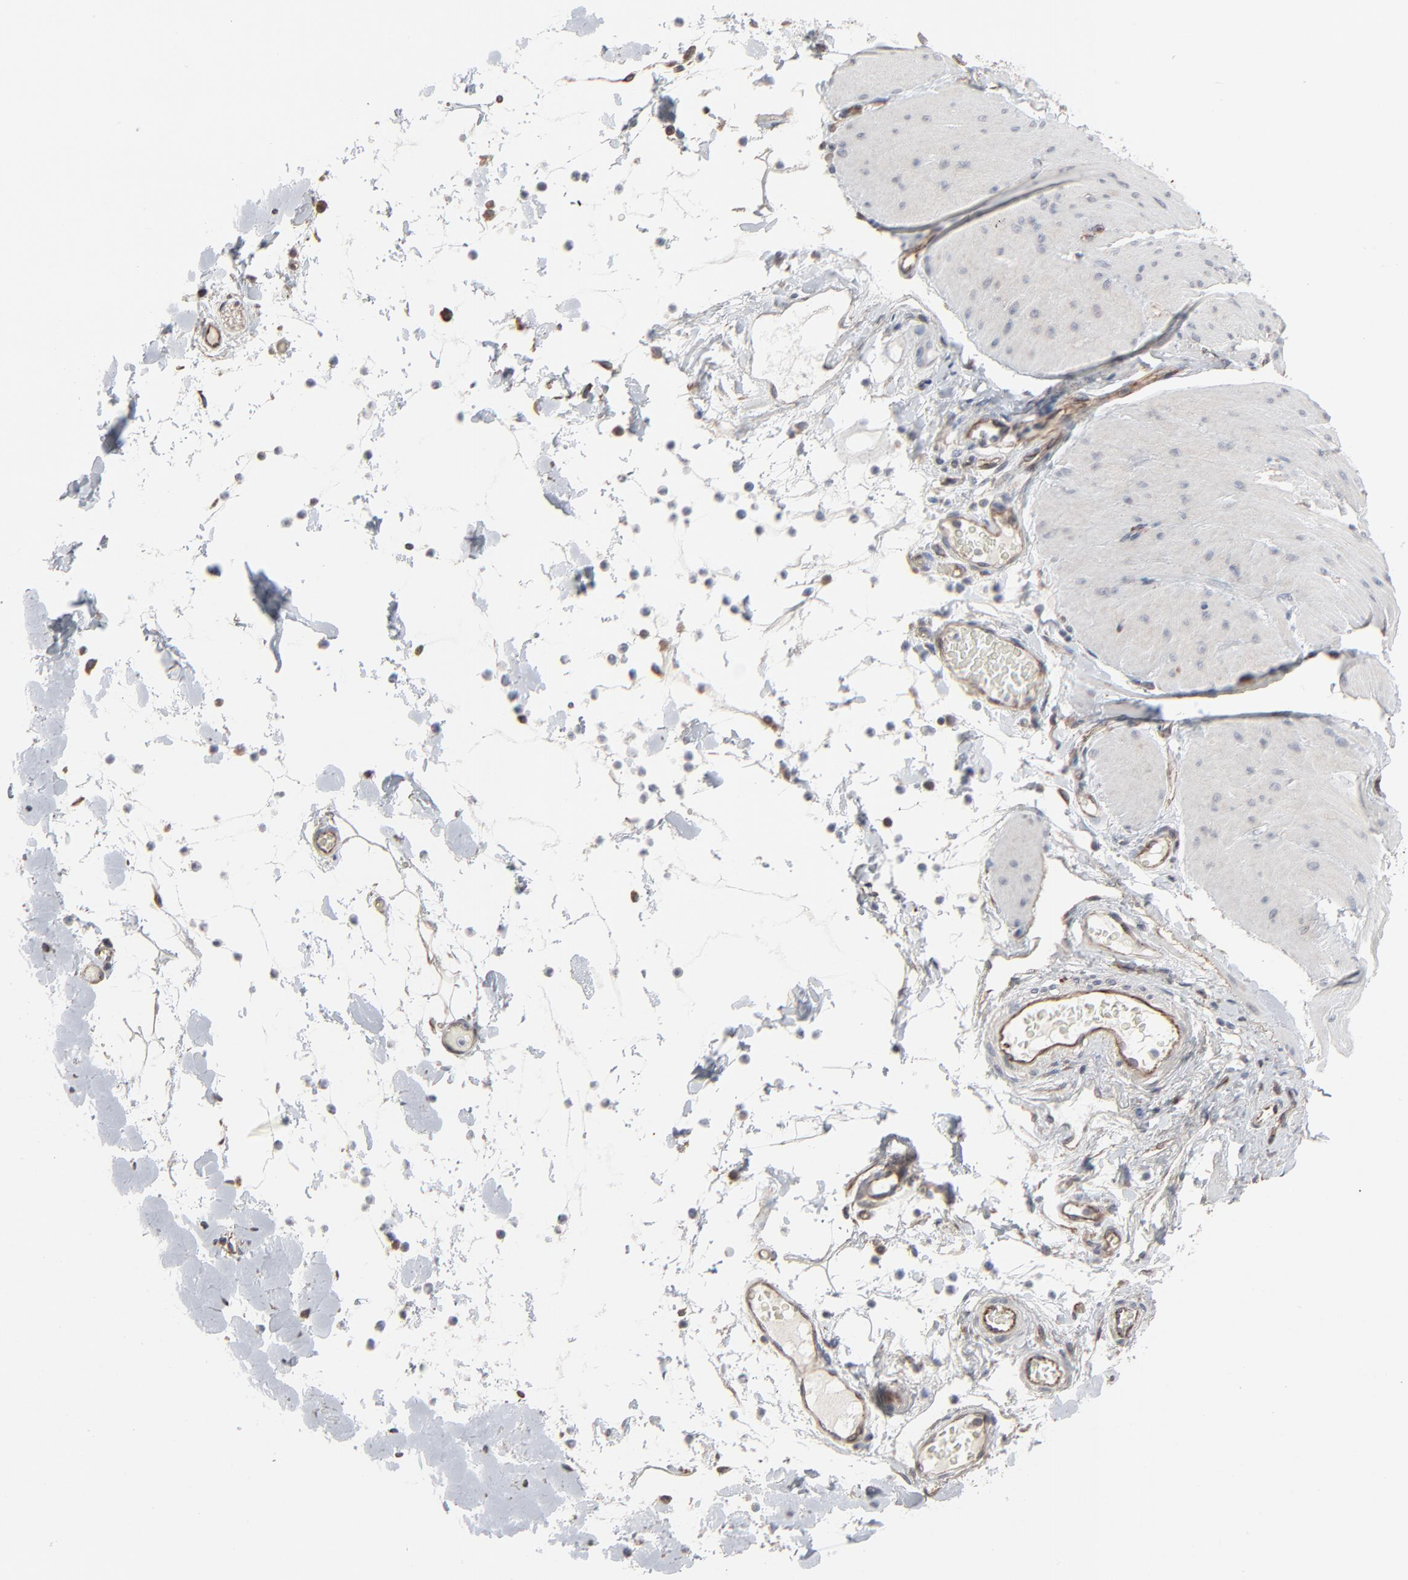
{"staining": {"intensity": "weak", "quantity": "25%-75%", "location": "cytoplasmic/membranous"}, "tissue": "smooth muscle", "cell_type": "Smooth muscle cells", "image_type": "normal", "snomed": [{"axis": "morphology", "description": "Normal tissue, NOS"}, {"axis": "topography", "description": "Smooth muscle"}, {"axis": "topography", "description": "Colon"}], "caption": "Immunohistochemistry of normal smooth muscle shows low levels of weak cytoplasmic/membranous positivity in approximately 25%-75% of smooth muscle cells. (IHC, brightfield microscopy, high magnification).", "gene": "CTNND1", "patient": {"sex": "male", "age": 67}}